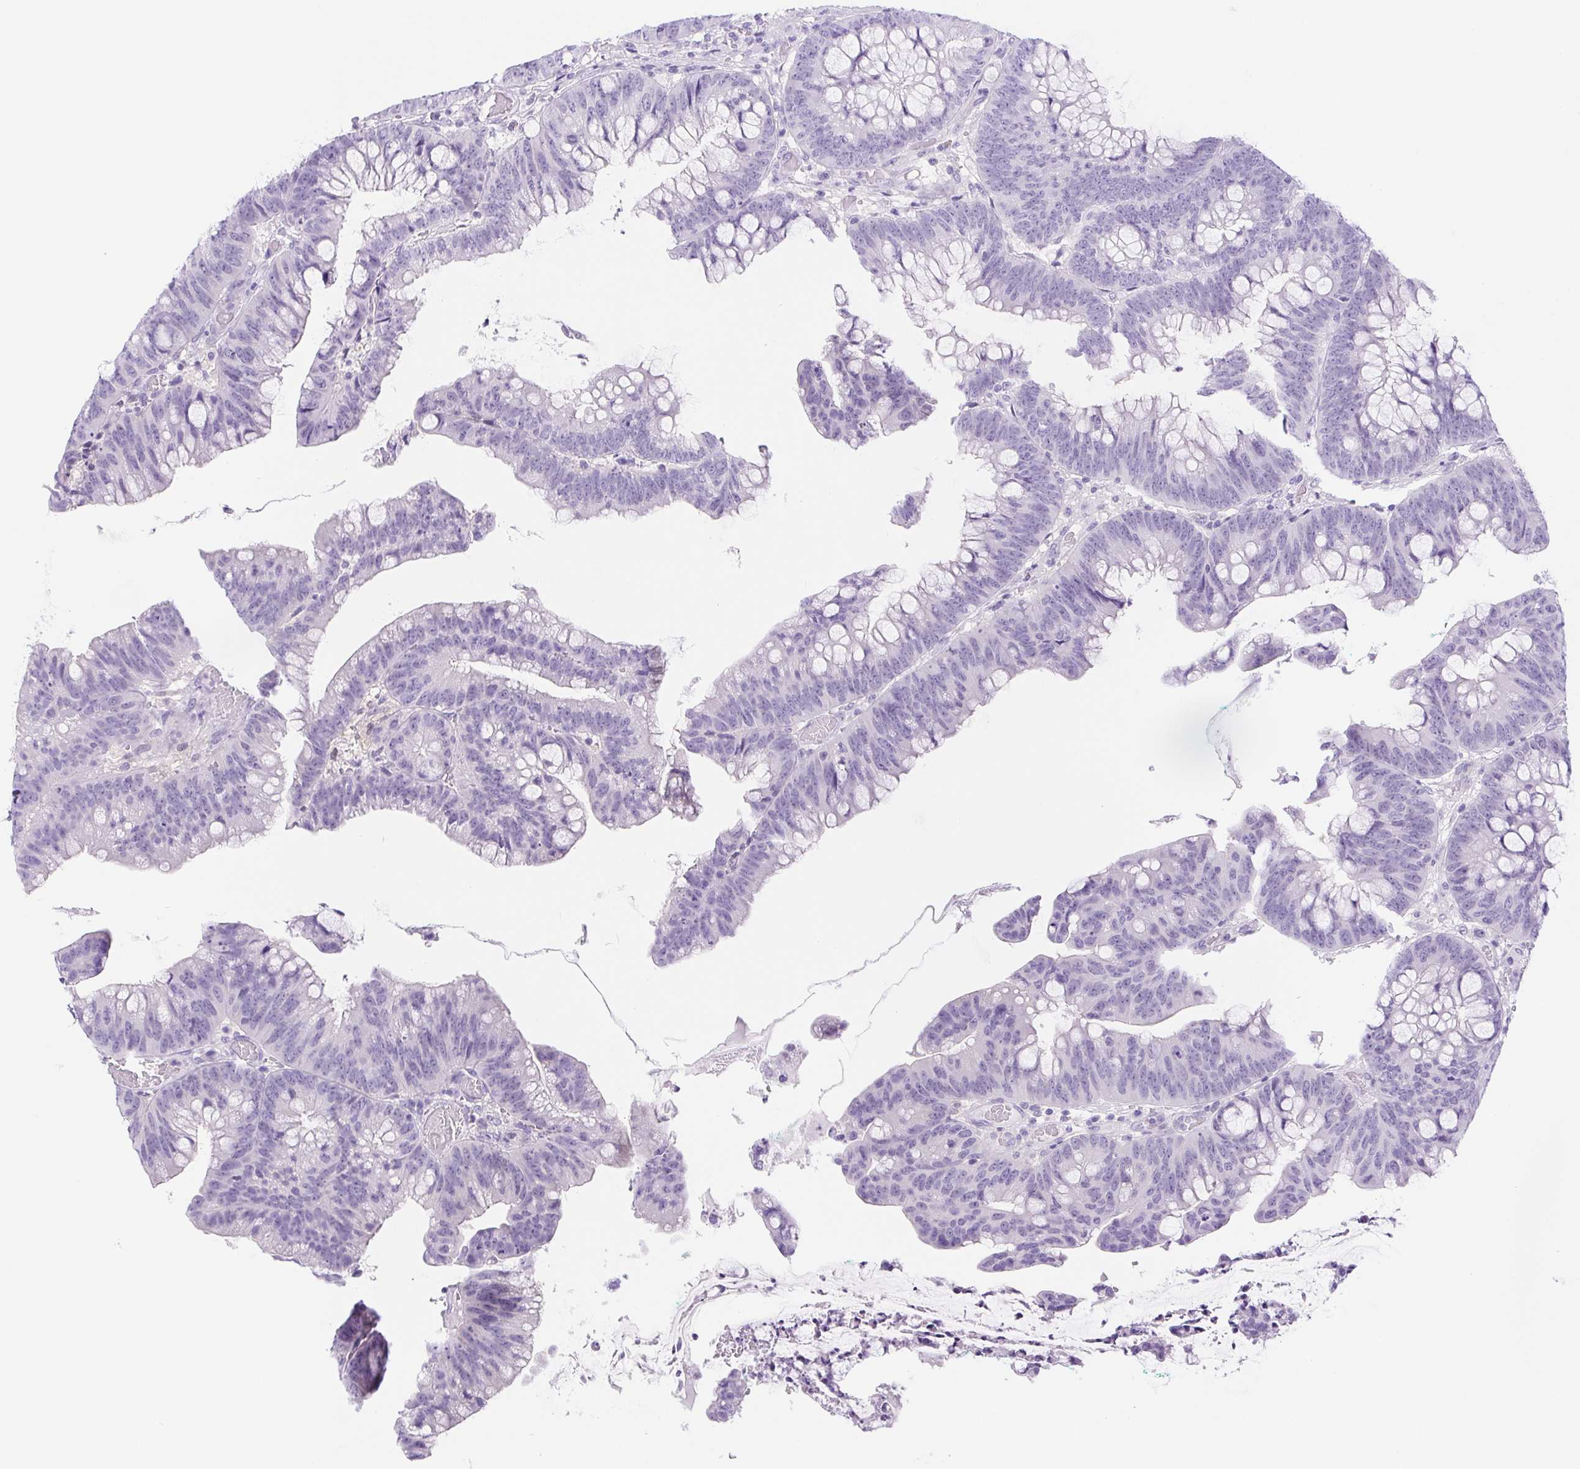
{"staining": {"intensity": "negative", "quantity": "none", "location": "none"}, "tissue": "colorectal cancer", "cell_type": "Tumor cells", "image_type": "cancer", "snomed": [{"axis": "morphology", "description": "Adenocarcinoma, NOS"}, {"axis": "topography", "description": "Colon"}], "caption": "IHC histopathology image of human colorectal cancer (adenocarcinoma) stained for a protein (brown), which demonstrates no staining in tumor cells.", "gene": "DYNC2LI1", "patient": {"sex": "male", "age": 62}}